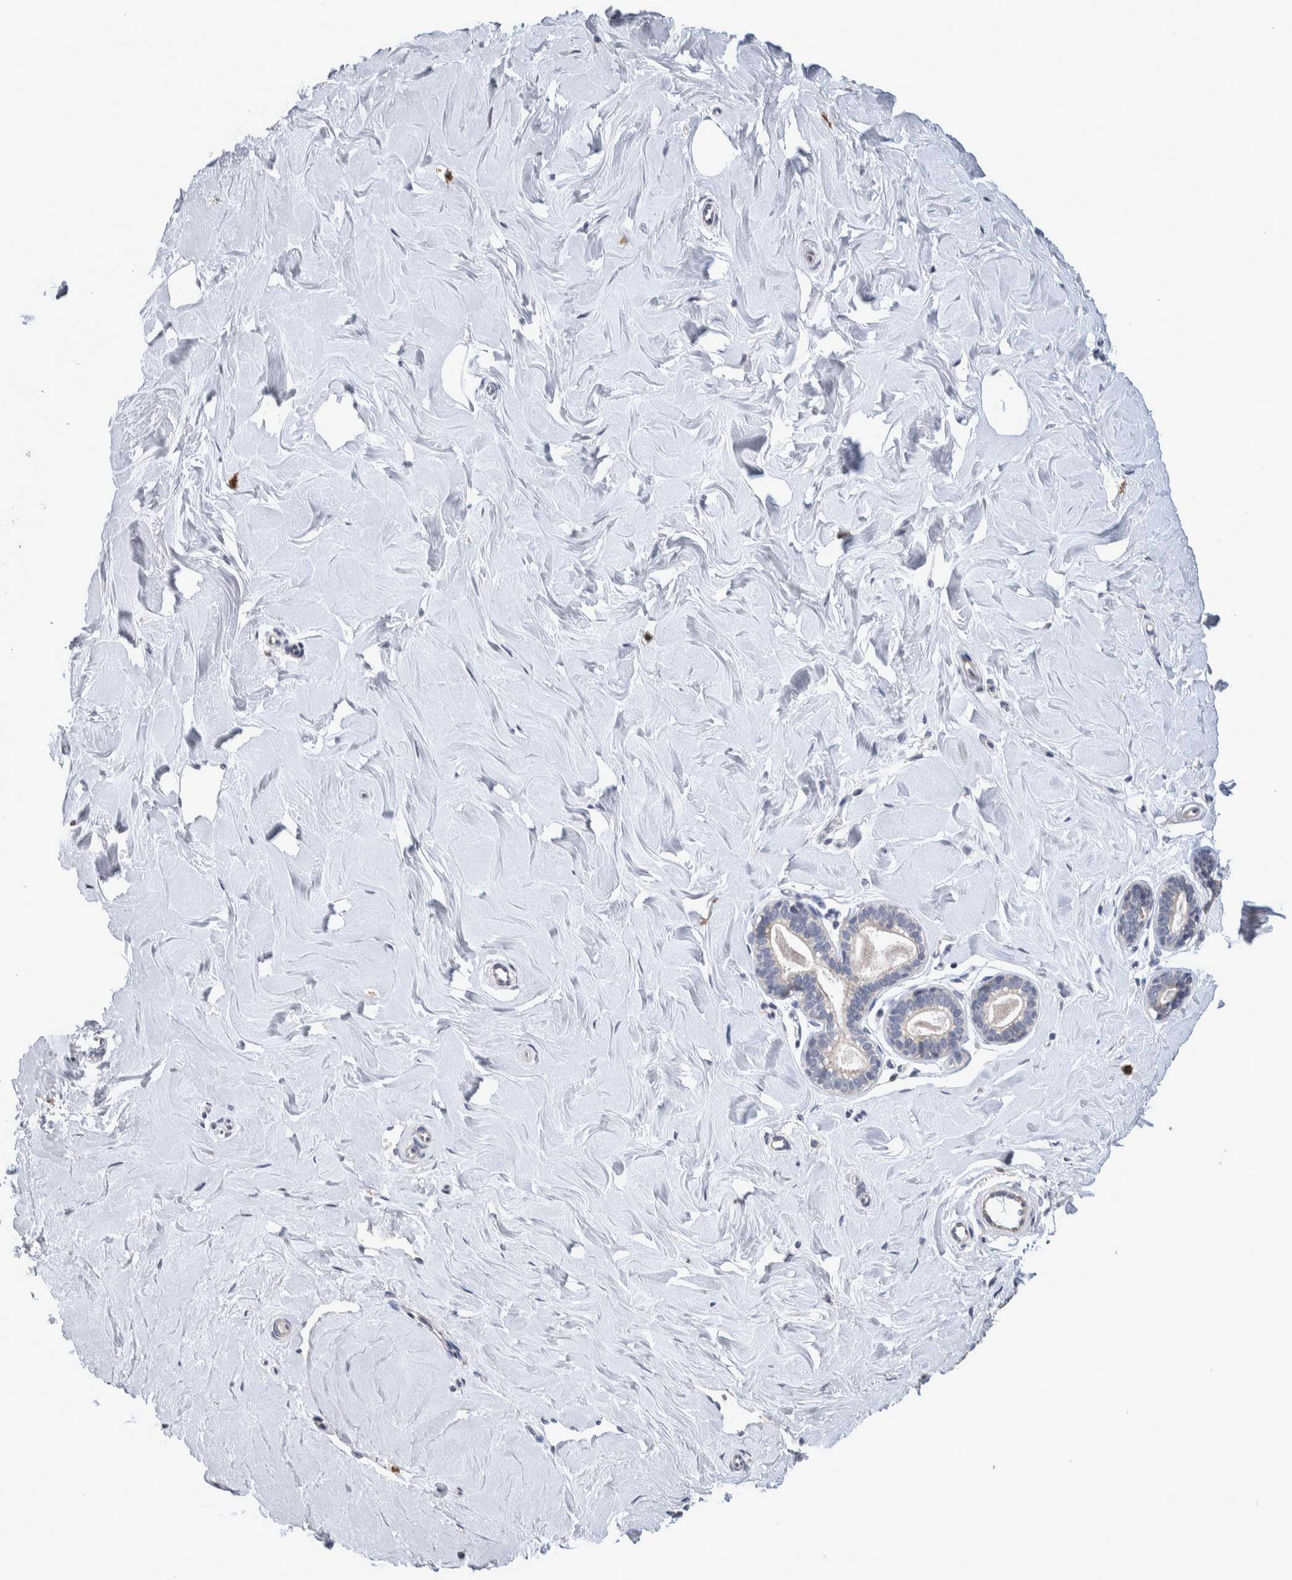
{"staining": {"intensity": "negative", "quantity": "none", "location": "none"}, "tissue": "breast", "cell_type": "Adipocytes", "image_type": "normal", "snomed": [{"axis": "morphology", "description": "Normal tissue, NOS"}, {"axis": "topography", "description": "Breast"}], "caption": "Immunohistochemical staining of normal breast displays no significant positivity in adipocytes.", "gene": "IBTK", "patient": {"sex": "female", "age": 23}}